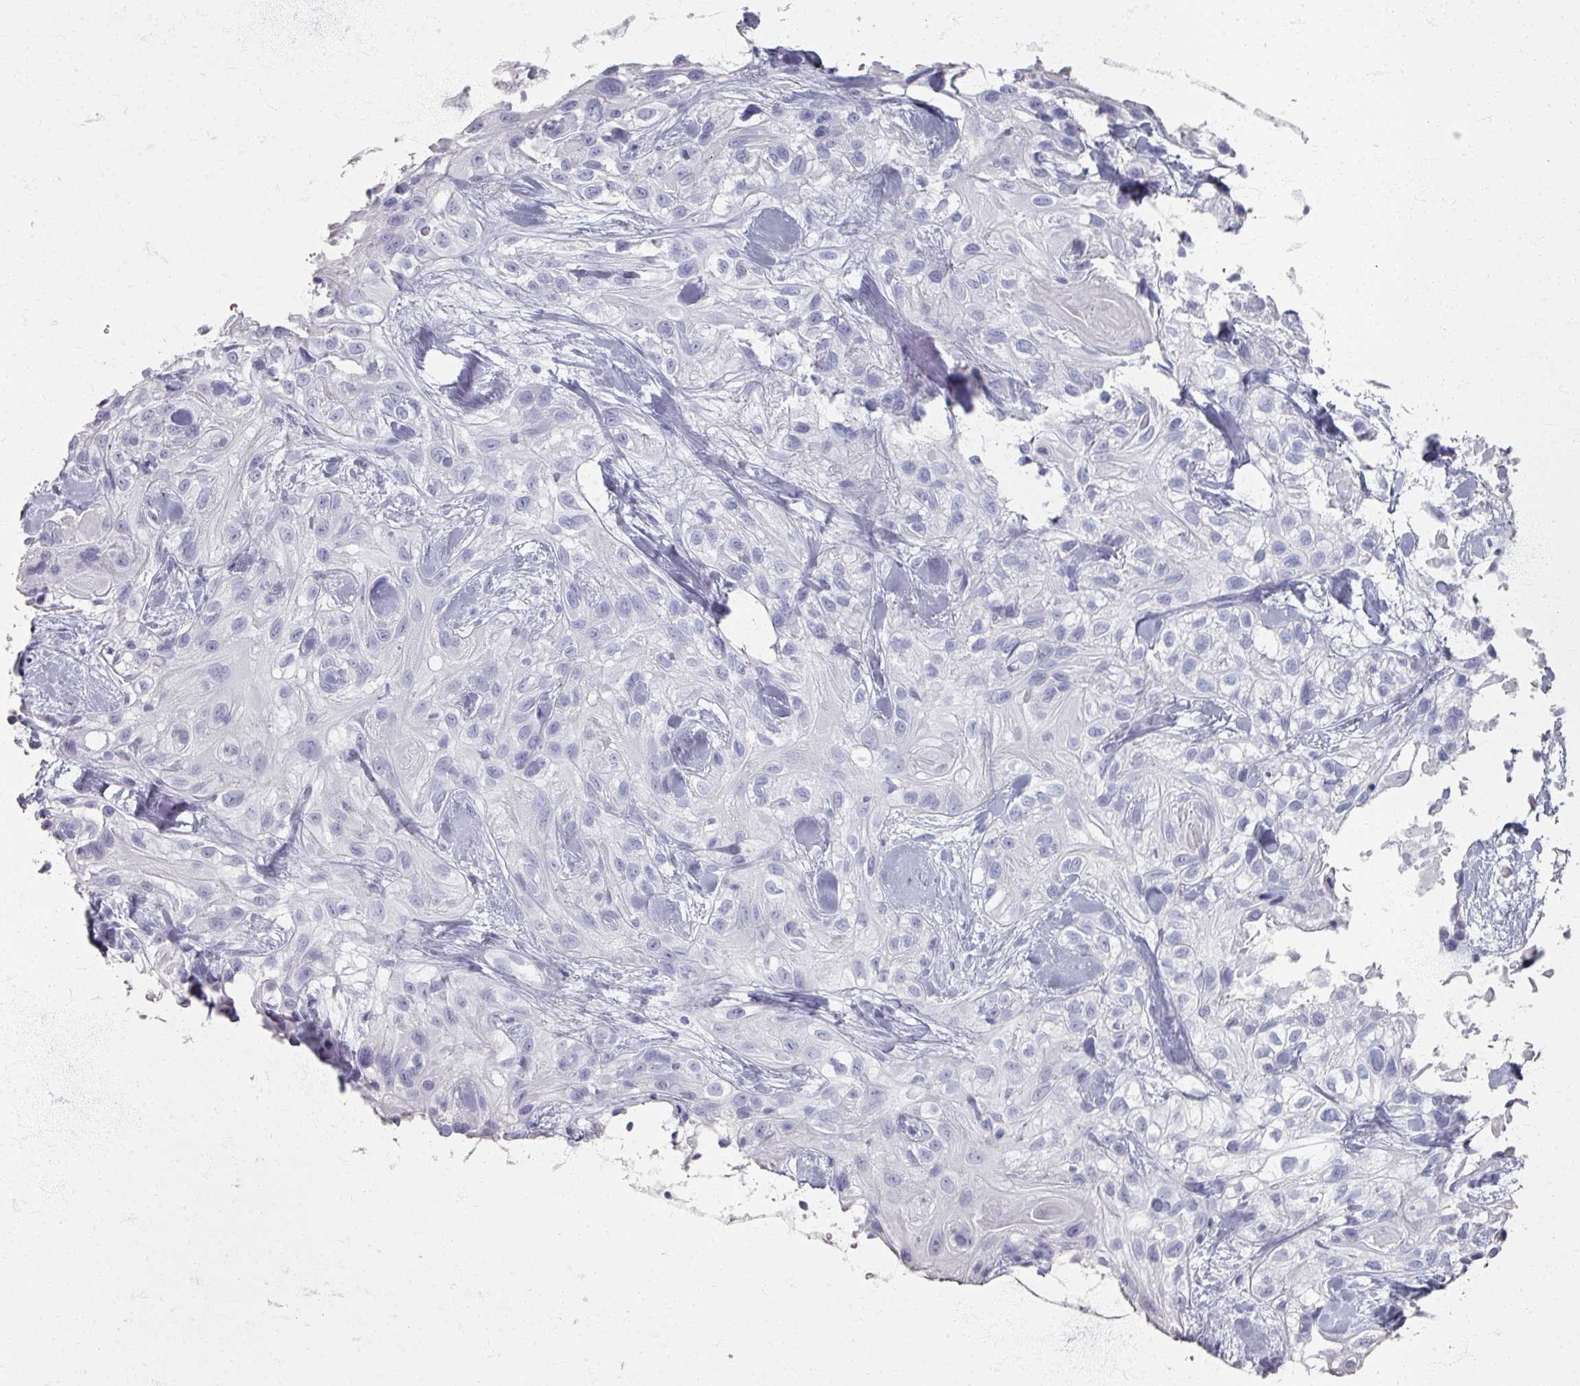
{"staining": {"intensity": "negative", "quantity": "none", "location": "none"}, "tissue": "skin cancer", "cell_type": "Tumor cells", "image_type": "cancer", "snomed": [{"axis": "morphology", "description": "Squamous cell carcinoma, NOS"}, {"axis": "topography", "description": "Skin"}], "caption": "The immunohistochemistry (IHC) photomicrograph has no significant expression in tumor cells of squamous cell carcinoma (skin) tissue. (DAB IHC visualized using brightfield microscopy, high magnification).", "gene": "PSKH1", "patient": {"sex": "male", "age": 82}}